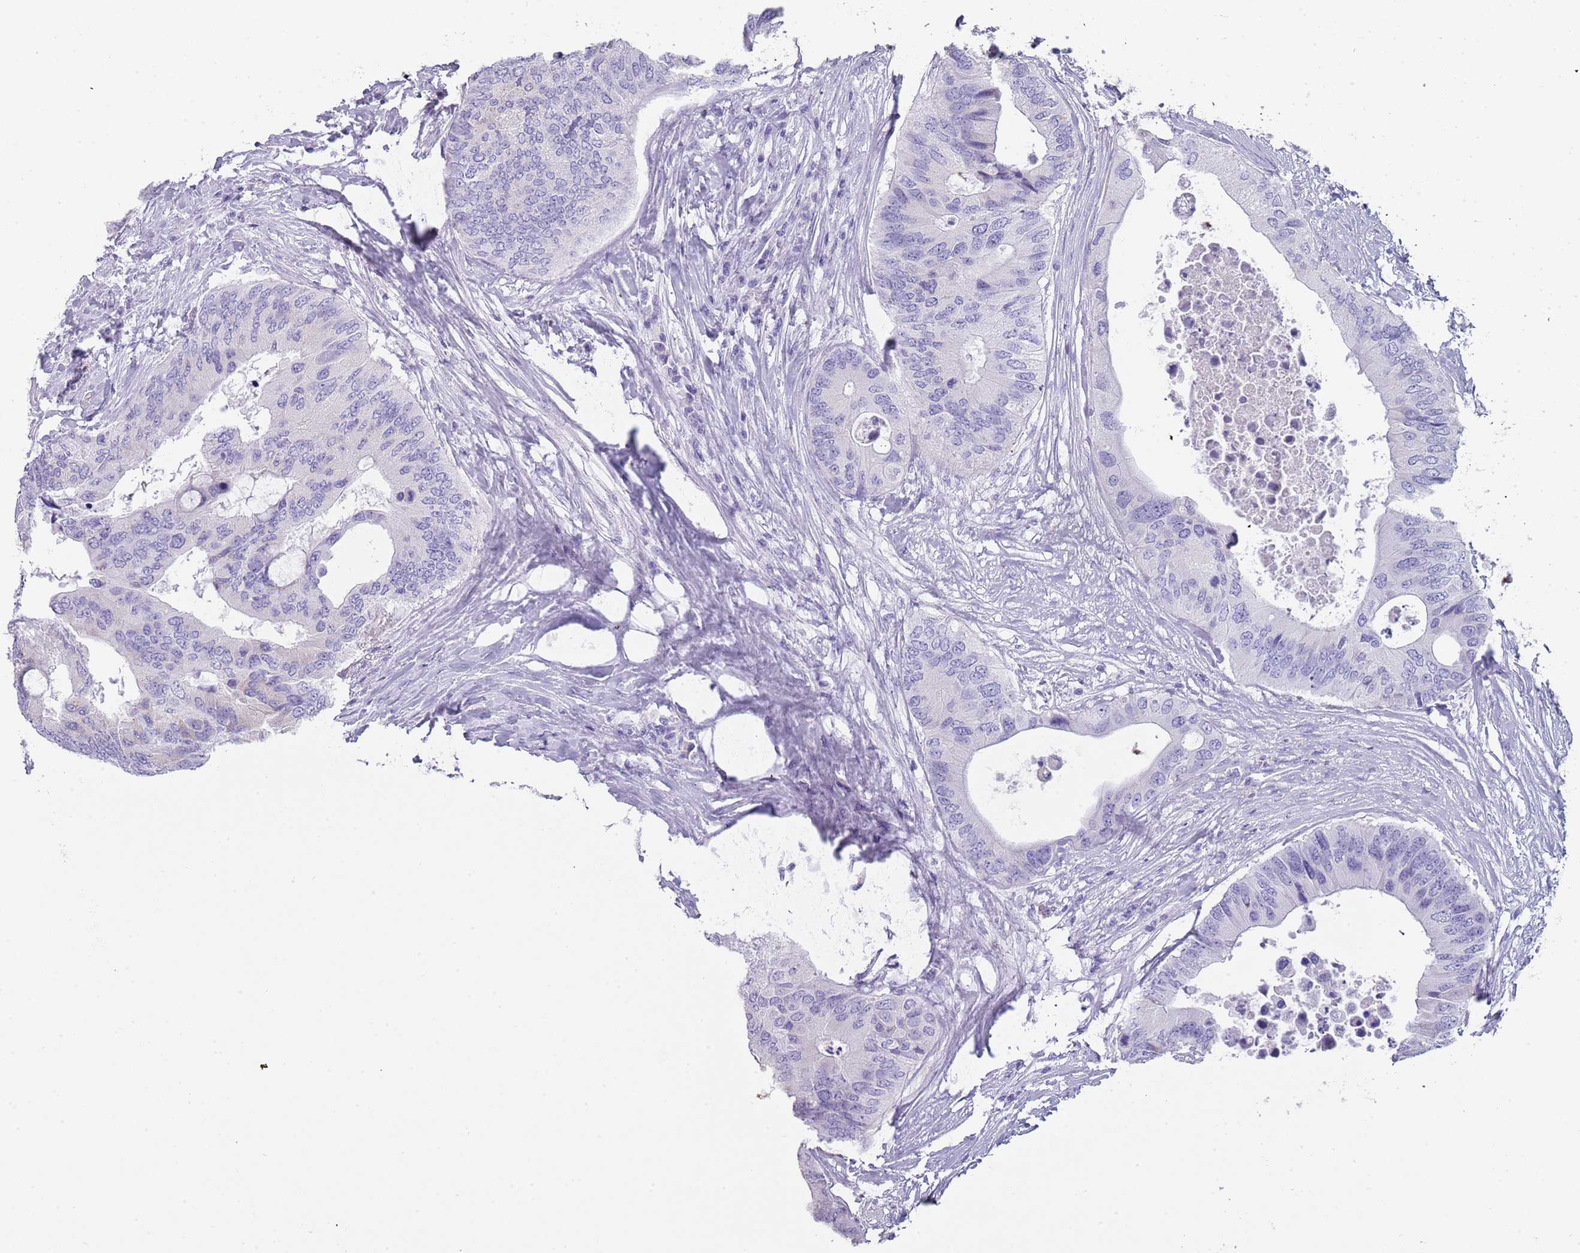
{"staining": {"intensity": "negative", "quantity": "none", "location": "none"}, "tissue": "colorectal cancer", "cell_type": "Tumor cells", "image_type": "cancer", "snomed": [{"axis": "morphology", "description": "Adenocarcinoma, NOS"}, {"axis": "topography", "description": "Colon"}], "caption": "The histopathology image reveals no significant expression in tumor cells of adenocarcinoma (colorectal).", "gene": "NBPF20", "patient": {"sex": "male", "age": 71}}